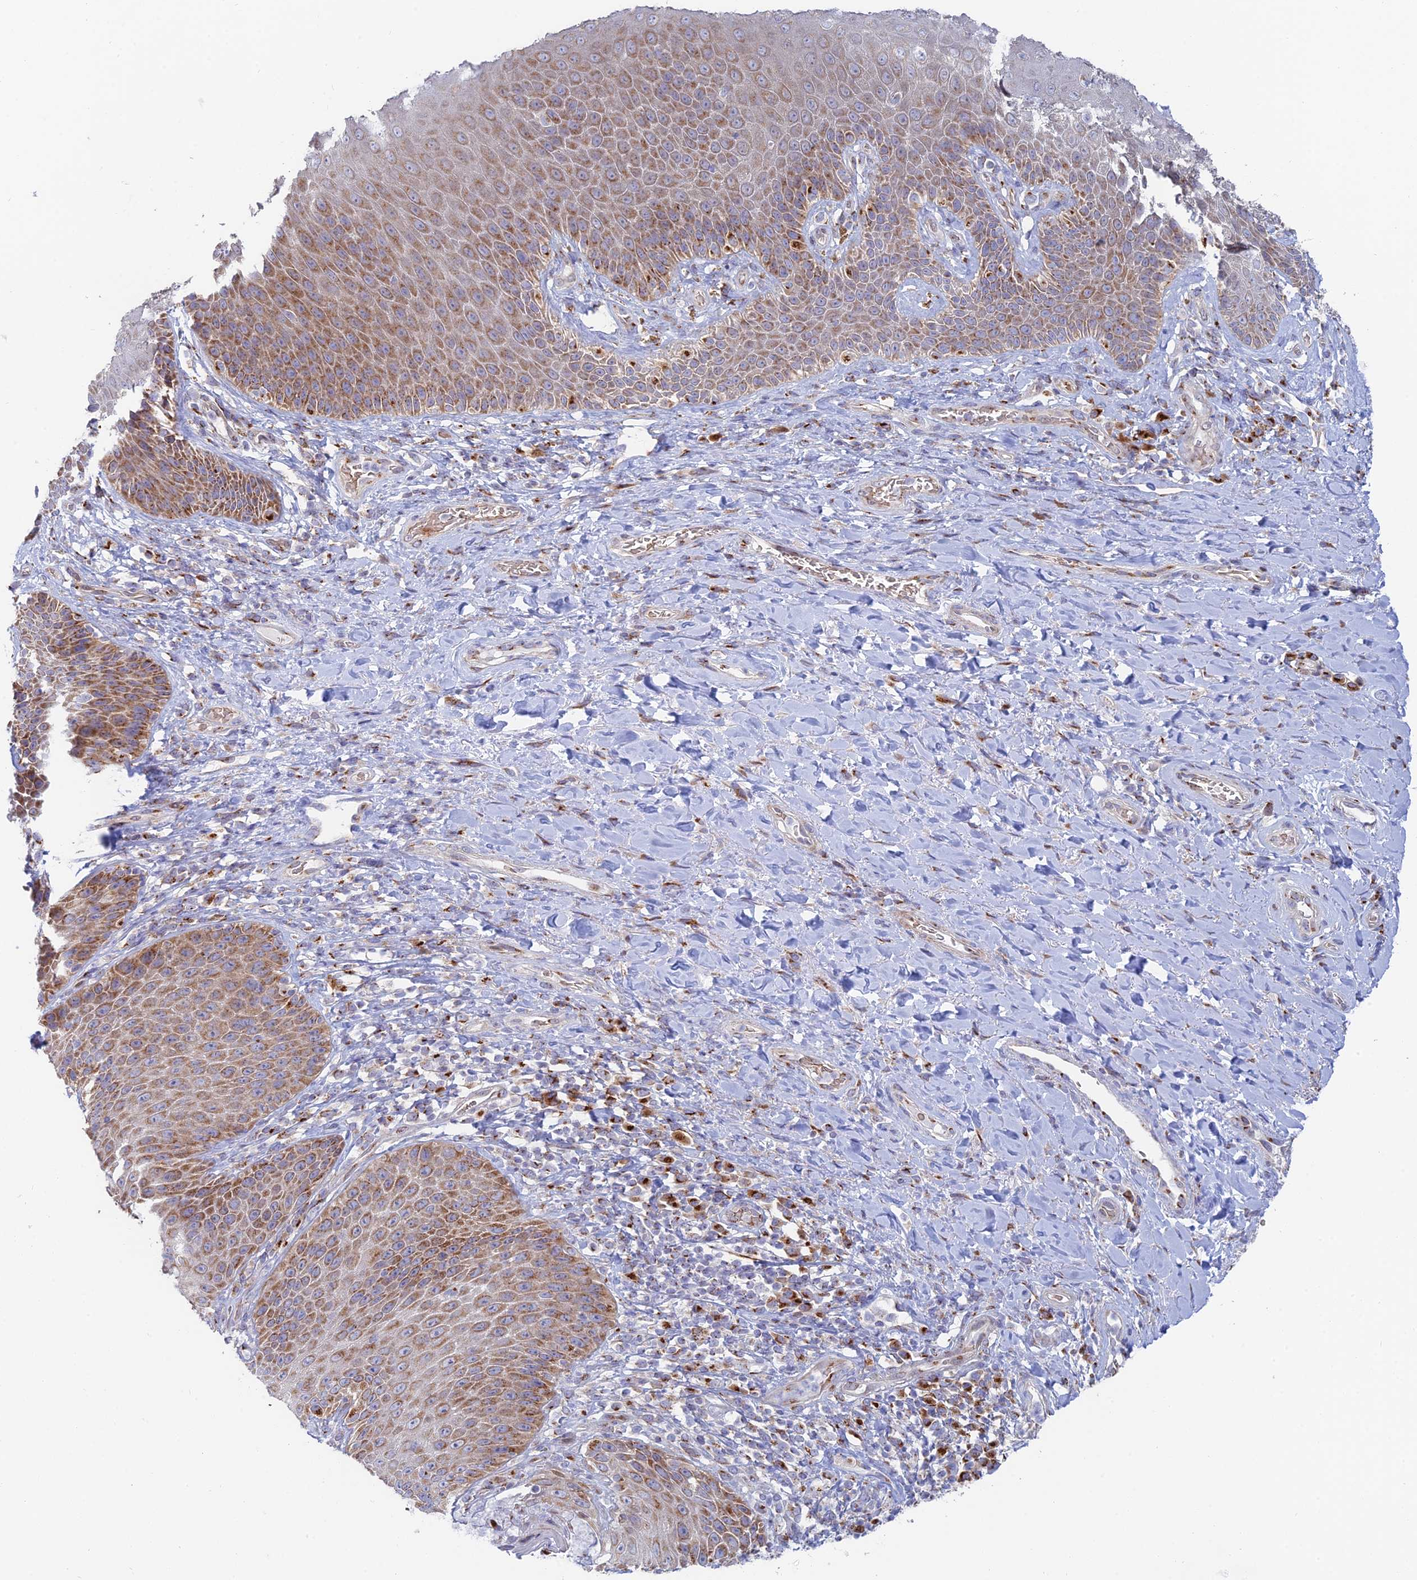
{"staining": {"intensity": "moderate", "quantity": "25%-75%", "location": "cytoplasmic/membranous"}, "tissue": "skin", "cell_type": "Epidermal cells", "image_type": "normal", "snomed": [{"axis": "morphology", "description": "Normal tissue, NOS"}, {"axis": "topography", "description": "Anal"}], "caption": "A histopathology image showing moderate cytoplasmic/membranous expression in approximately 25%-75% of epidermal cells in benign skin, as visualized by brown immunohistochemical staining.", "gene": "ENSG00000267561", "patient": {"sex": "female", "age": 89}}